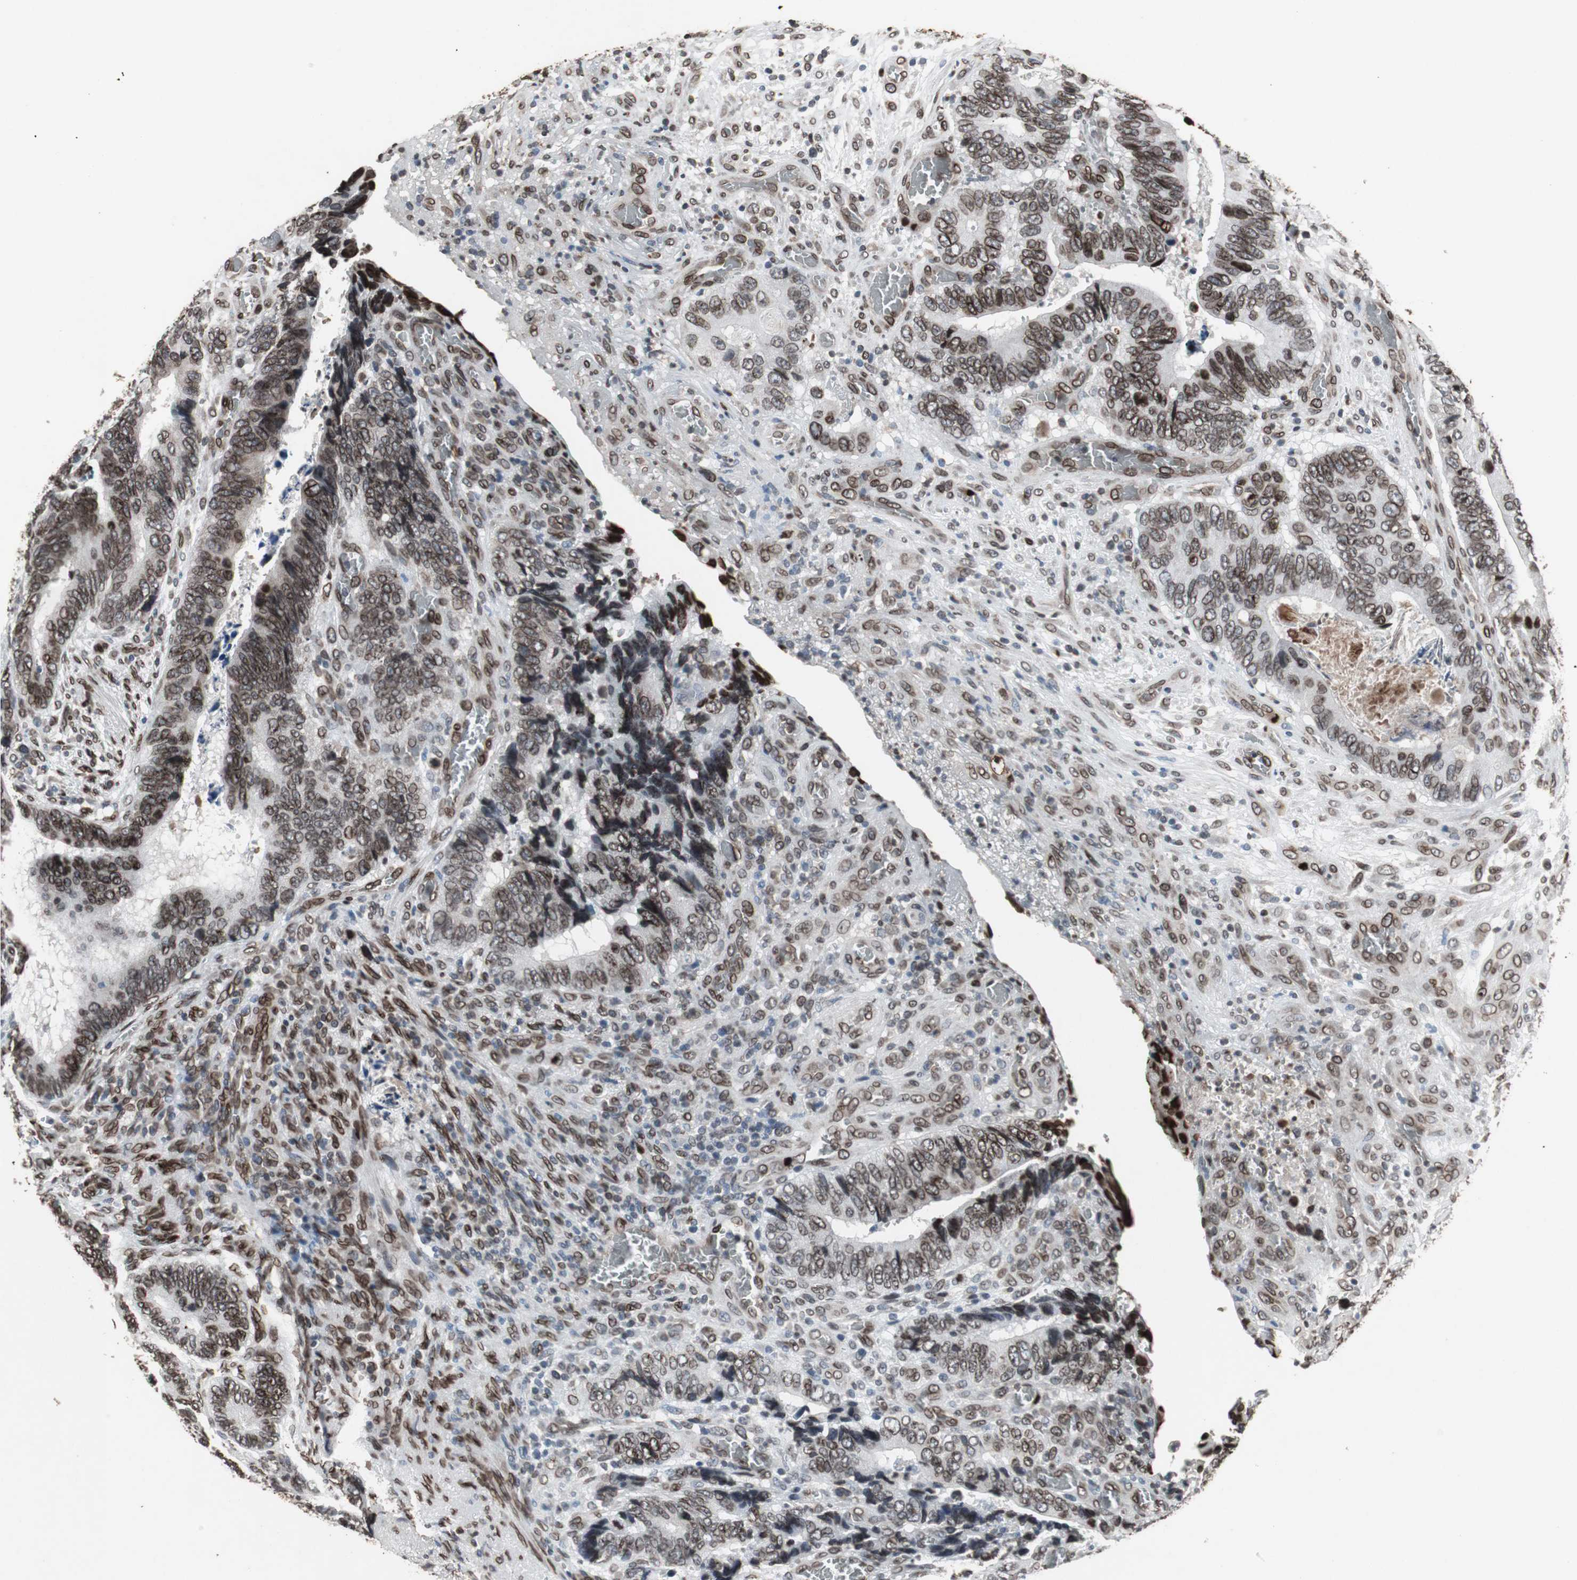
{"staining": {"intensity": "strong", "quantity": ">75%", "location": "cytoplasmic/membranous,nuclear"}, "tissue": "colorectal cancer", "cell_type": "Tumor cells", "image_type": "cancer", "snomed": [{"axis": "morphology", "description": "Adenocarcinoma, NOS"}, {"axis": "topography", "description": "Colon"}], "caption": "About >75% of tumor cells in adenocarcinoma (colorectal) reveal strong cytoplasmic/membranous and nuclear protein expression as visualized by brown immunohistochemical staining.", "gene": "LMNA", "patient": {"sex": "male", "age": 72}}